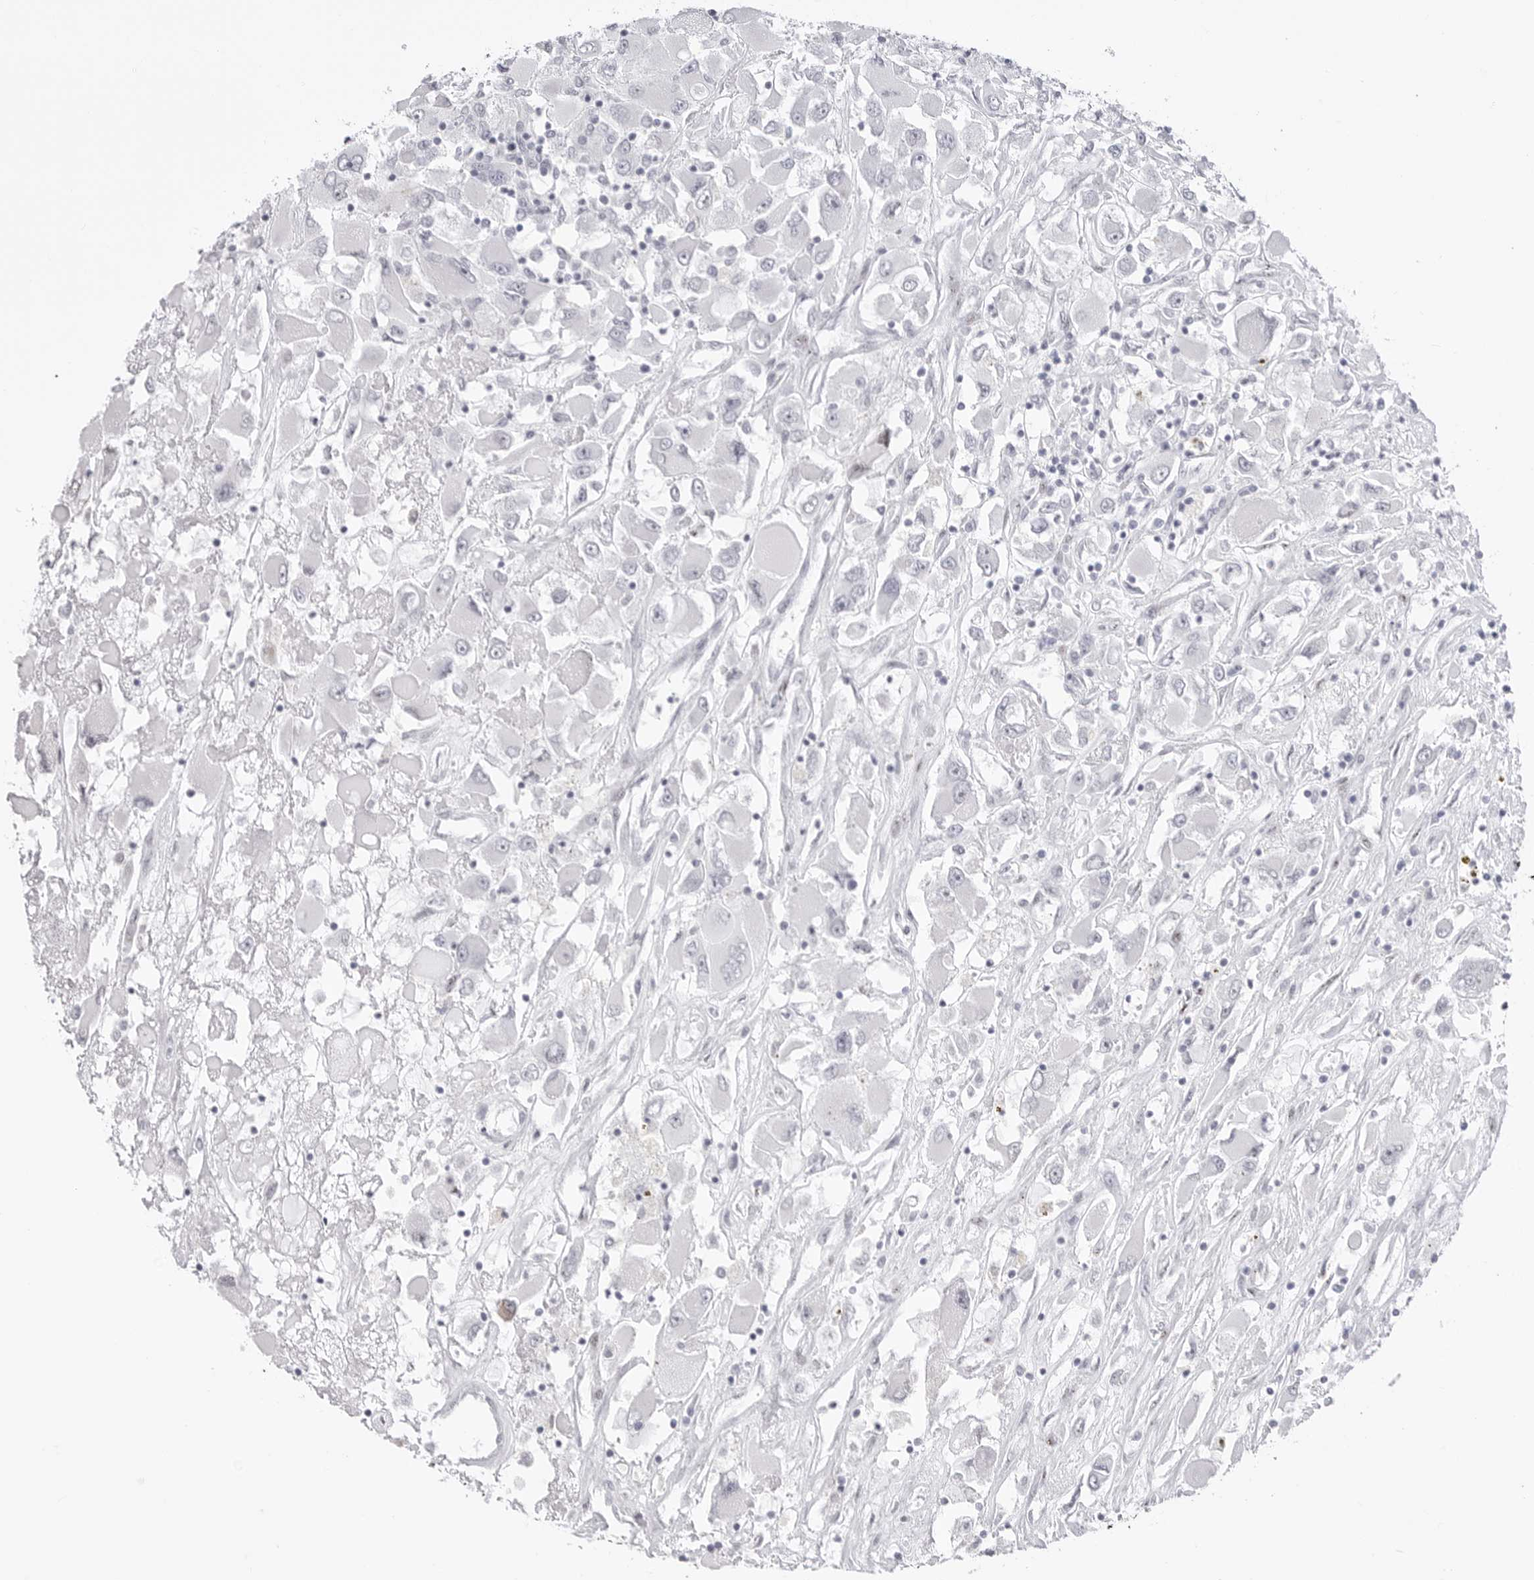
{"staining": {"intensity": "negative", "quantity": "none", "location": "none"}, "tissue": "renal cancer", "cell_type": "Tumor cells", "image_type": "cancer", "snomed": [{"axis": "morphology", "description": "Adenocarcinoma, NOS"}, {"axis": "topography", "description": "Kidney"}], "caption": "Immunohistochemical staining of human adenocarcinoma (renal) demonstrates no significant positivity in tumor cells. (Immunohistochemistry (ihc), brightfield microscopy, high magnification).", "gene": "TSSK1B", "patient": {"sex": "female", "age": 52}}